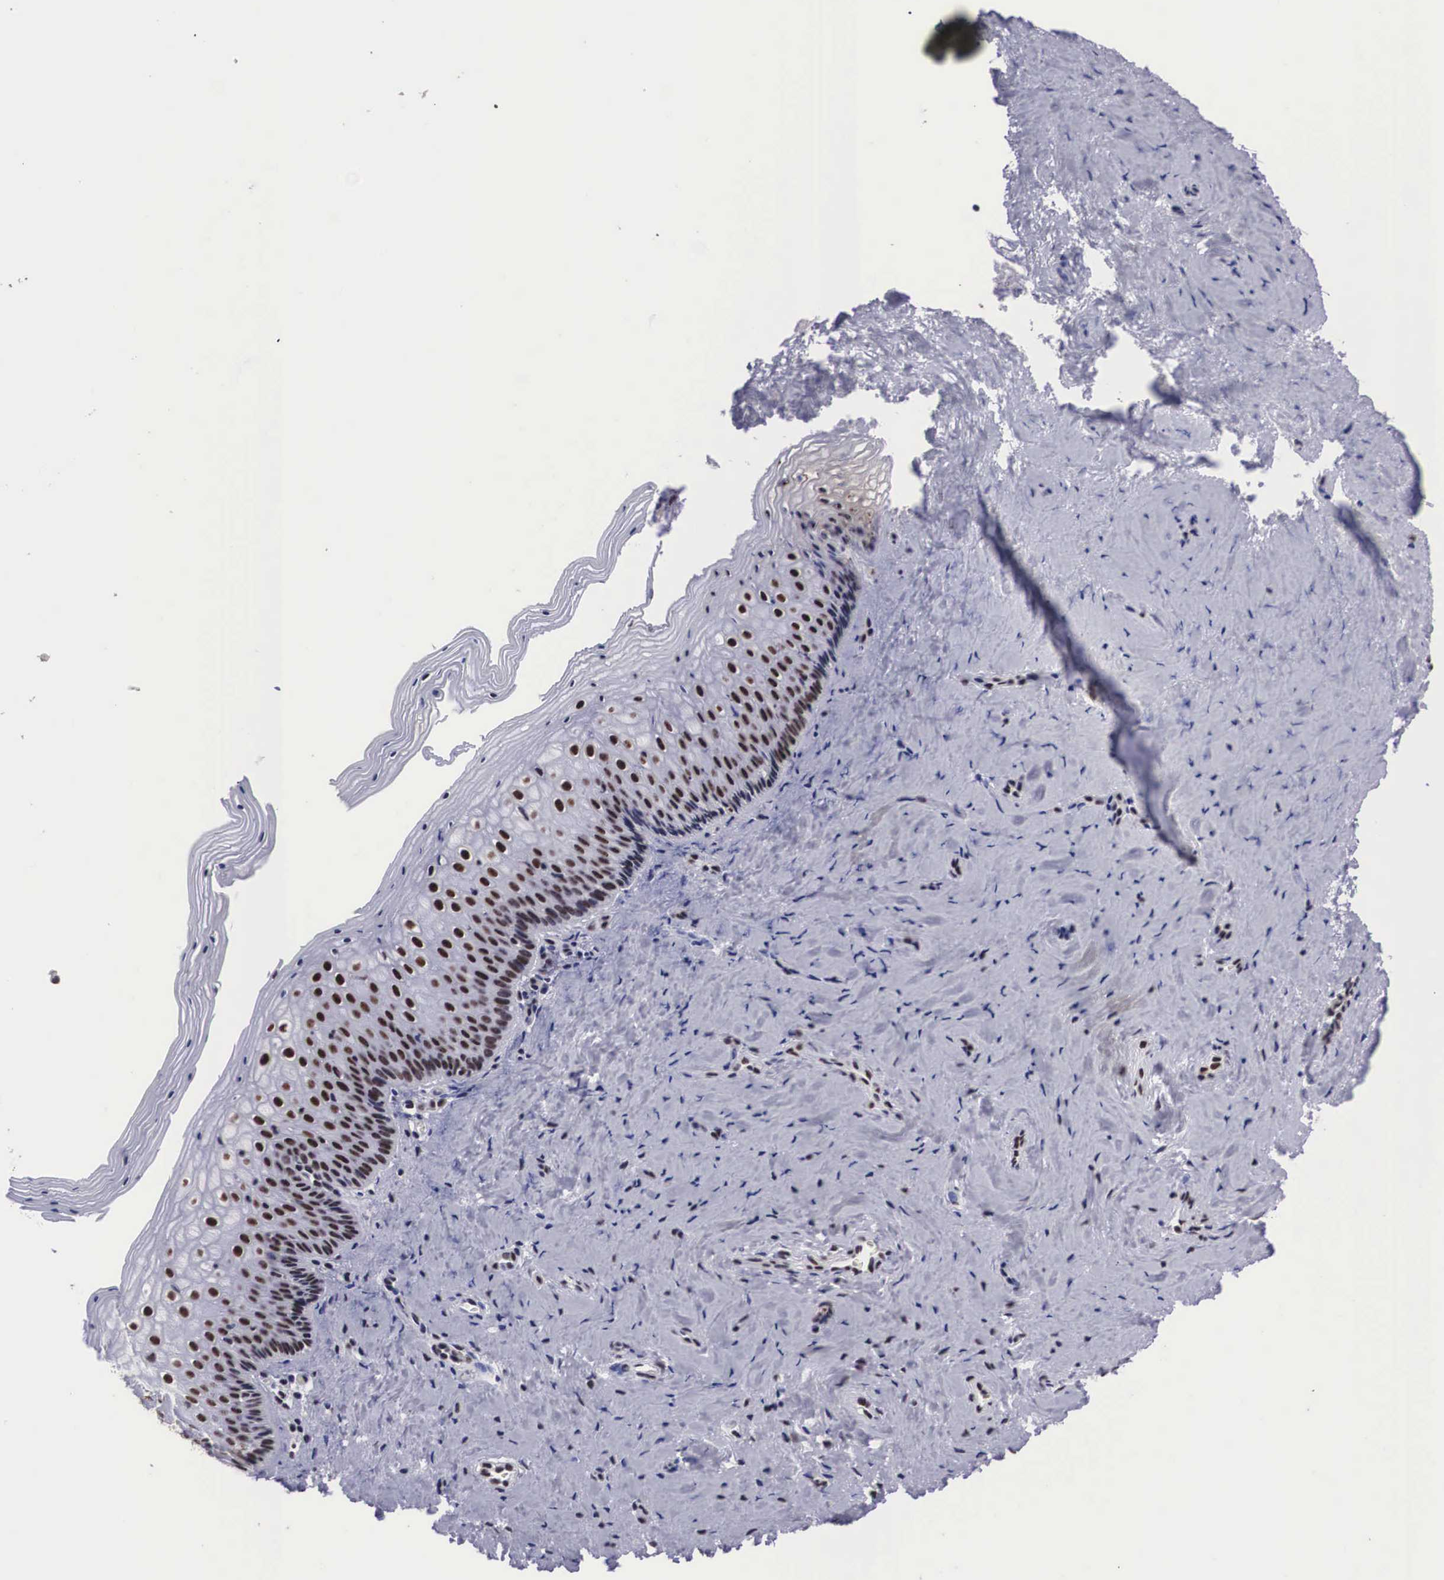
{"staining": {"intensity": "strong", "quantity": ">75%", "location": "nuclear"}, "tissue": "vagina", "cell_type": "Squamous epithelial cells", "image_type": "normal", "snomed": [{"axis": "morphology", "description": "Normal tissue, NOS"}, {"axis": "topography", "description": "Vagina"}], "caption": "This histopathology image shows normal vagina stained with IHC to label a protein in brown. The nuclear of squamous epithelial cells show strong positivity for the protein. Nuclei are counter-stained blue.", "gene": "SF3A1", "patient": {"sex": "female", "age": 46}}